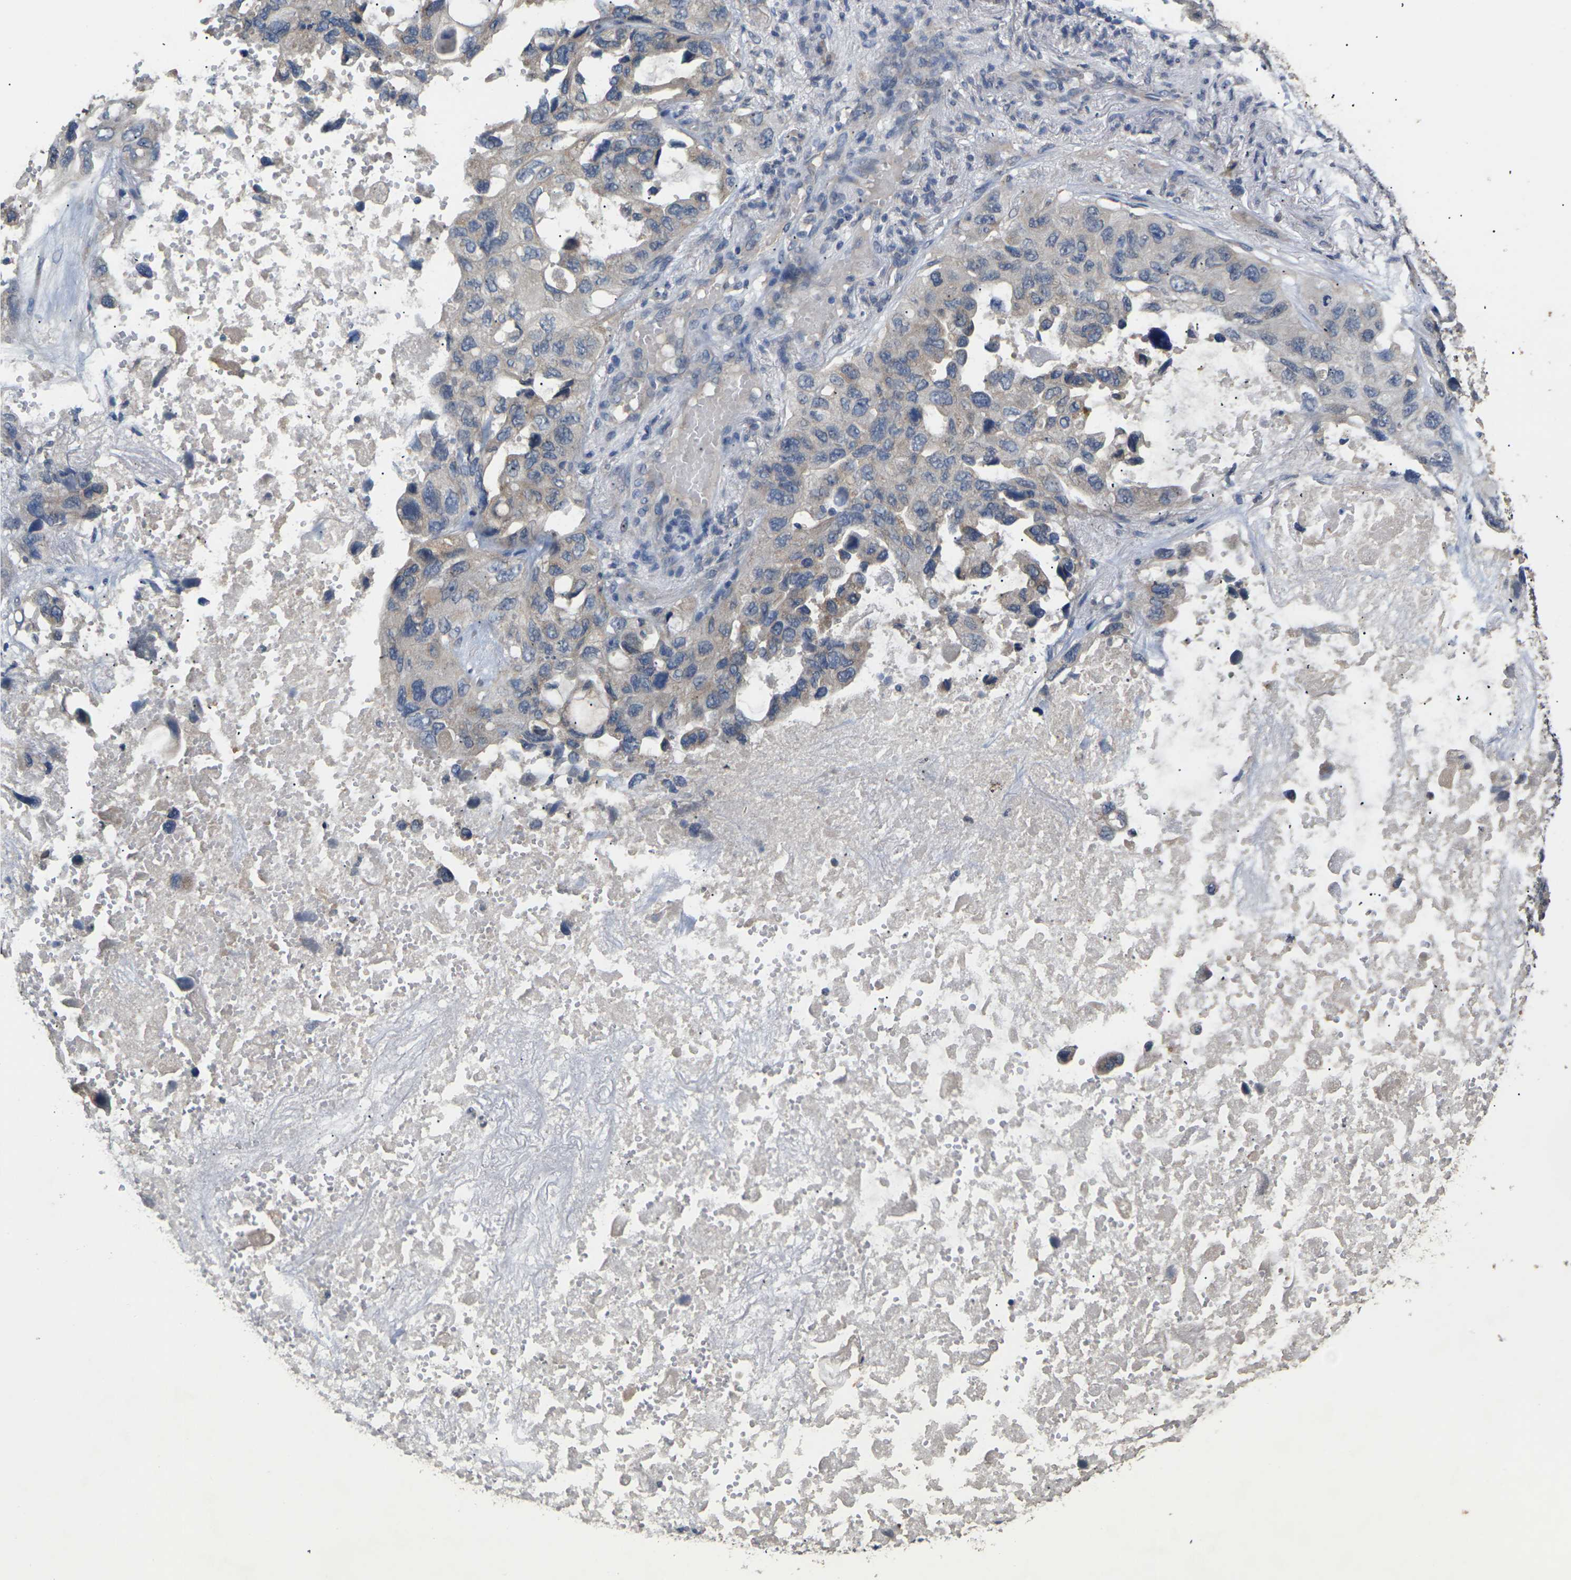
{"staining": {"intensity": "weak", "quantity": "<25%", "location": "cytoplasmic/membranous"}, "tissue": "lung cancer", "cell_type": "Tumor cells", "image_type": "cancer", "snomed": [{"axis": "morphology", "description": "Squamous cell carcinoma, NOS"}, {"axis": "topography", "description": "Lung"}], "caption": "Immunohistochemical staining of human lung cancer (squamous cell carcinoma) demonstrates no significant expression in tumor cells.", "gene": "SLC2A2", "patient": {"sex": "female", "age": 73}}